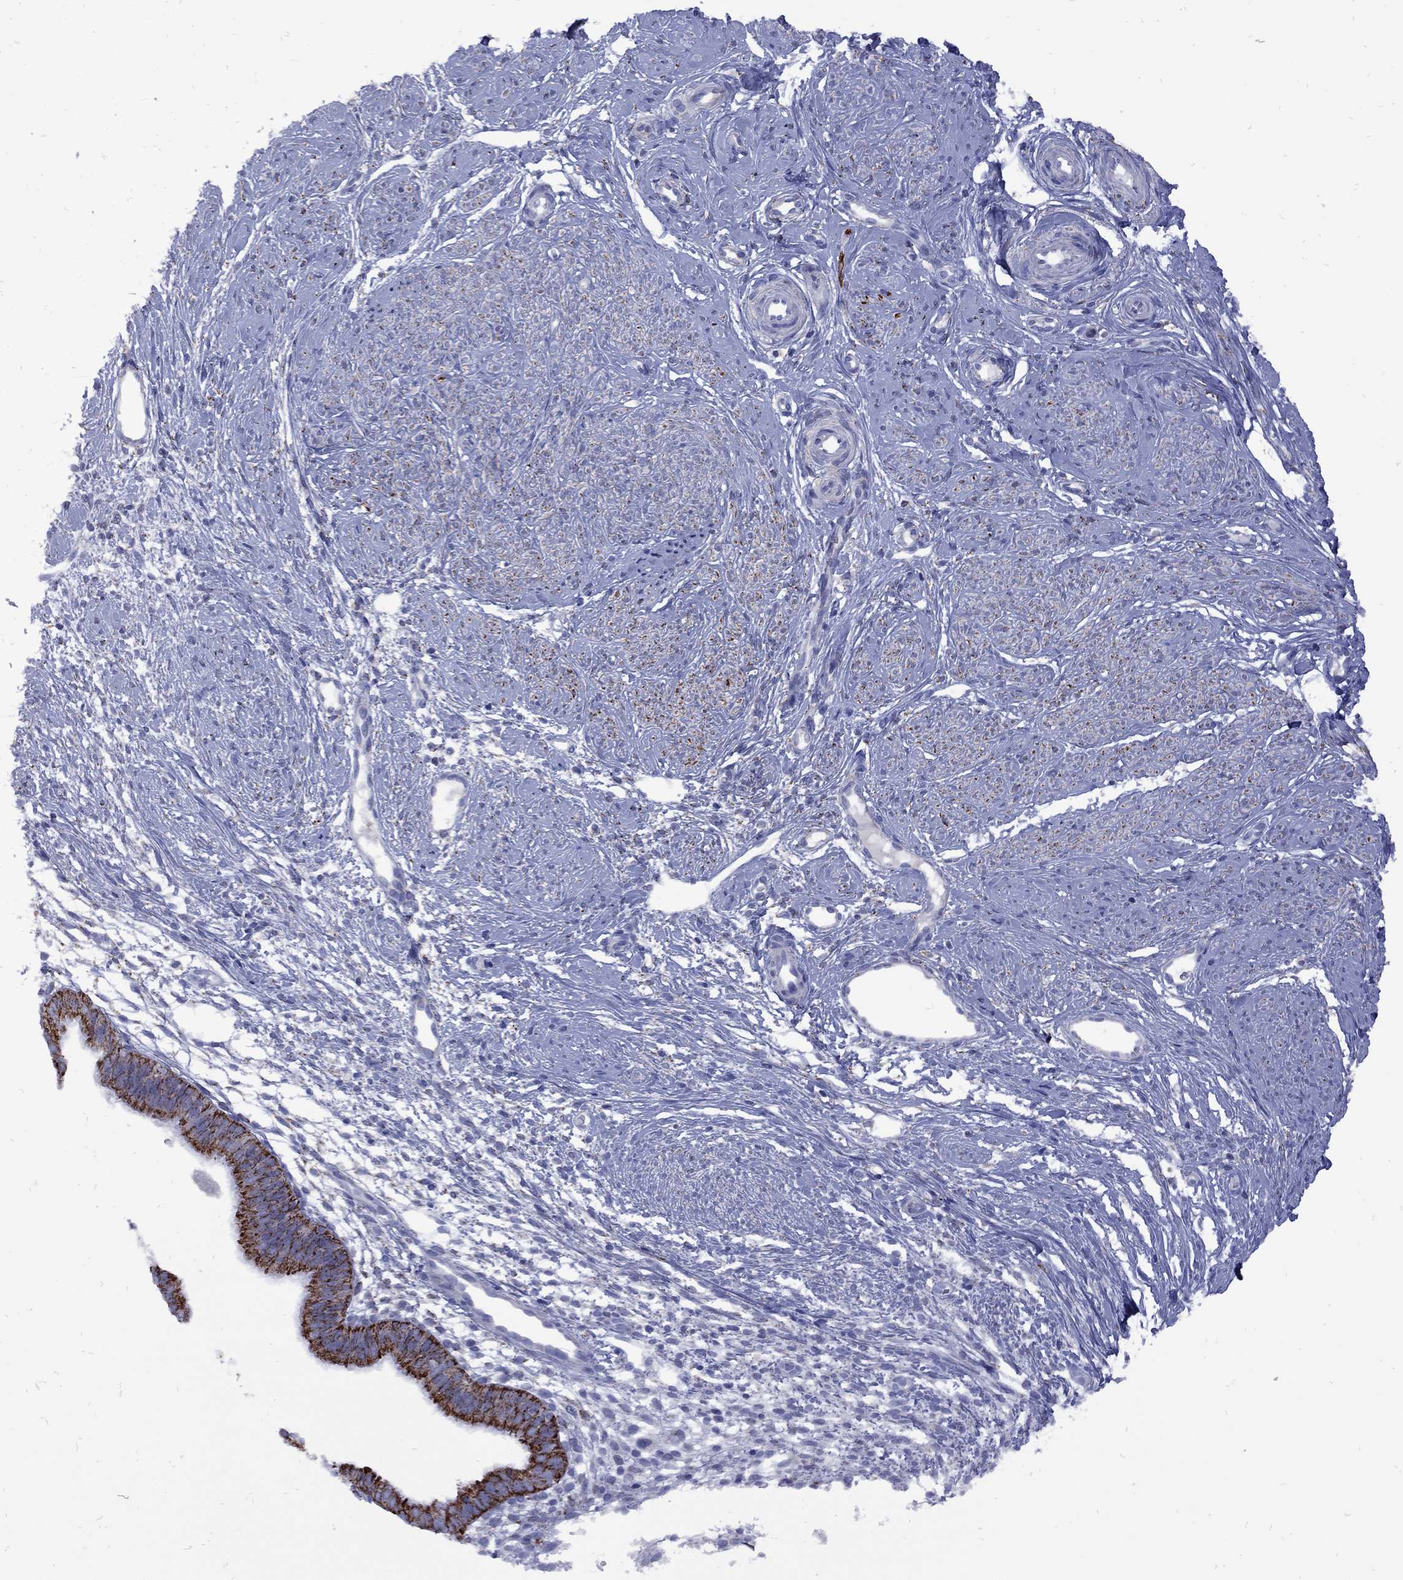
{"staining": {"intensity": "negative", "quantity": "none", "location": "none"}, "tissue": "smooth muscle", "cell_type": "Smooth muscle cells", "image_type": "normal", "snomed": [{"axis": "morphology", "description": "Normal tissue, NOS"}, {"axis": "topography", "description": "Smooth muscle"}], "caption": "Smooth muscle cells are negative for brown protein staining in benign smooth muscle. (DAB IHC visualized using brightfield microscopy, high magnification).", "gene": "SESTD1", "patient": {"sex": "female", "age": 48}}